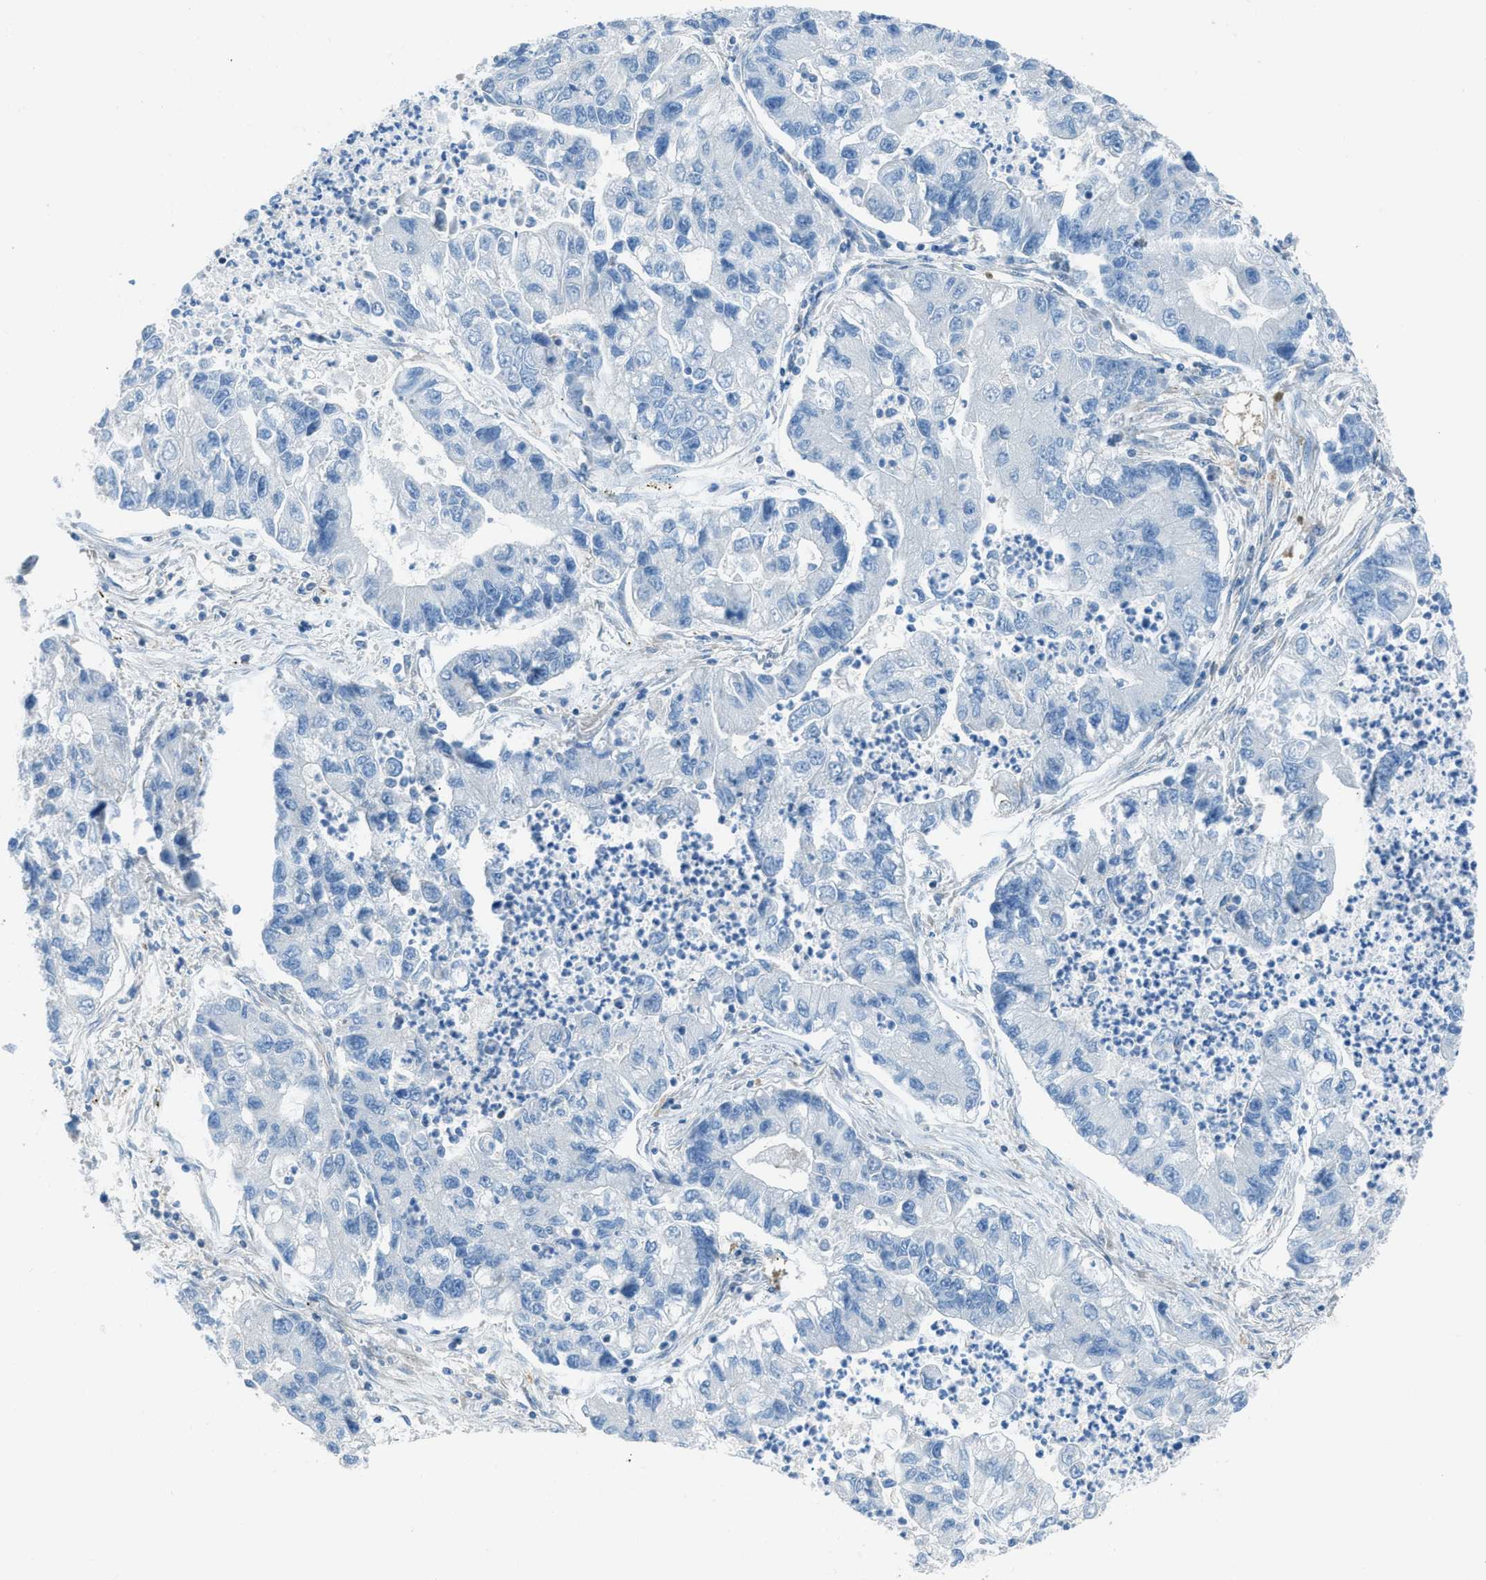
{"staining": {"intensity": "negative", "quantity": "none", "location": "none"}, "tissue": "lung cancer", "cell_type": "Tumor cells", "image_type": "cancer", "snomed": [{"axis": "morphology", "description": "Adenocarcinoma, NOS"}, {"axis": "topography", "description": "Lung"}], "caption": "Immunohistochemistry (IHC) photomicrograph of neoplastic tissue: human adenocarcinoma (lung) stained with DAB (3,3'-diaminobenzidine) displays no significant protein positivity in tumor cells.", "gene": "PRKN", "patient": {"sex": "female", "age": 51}}